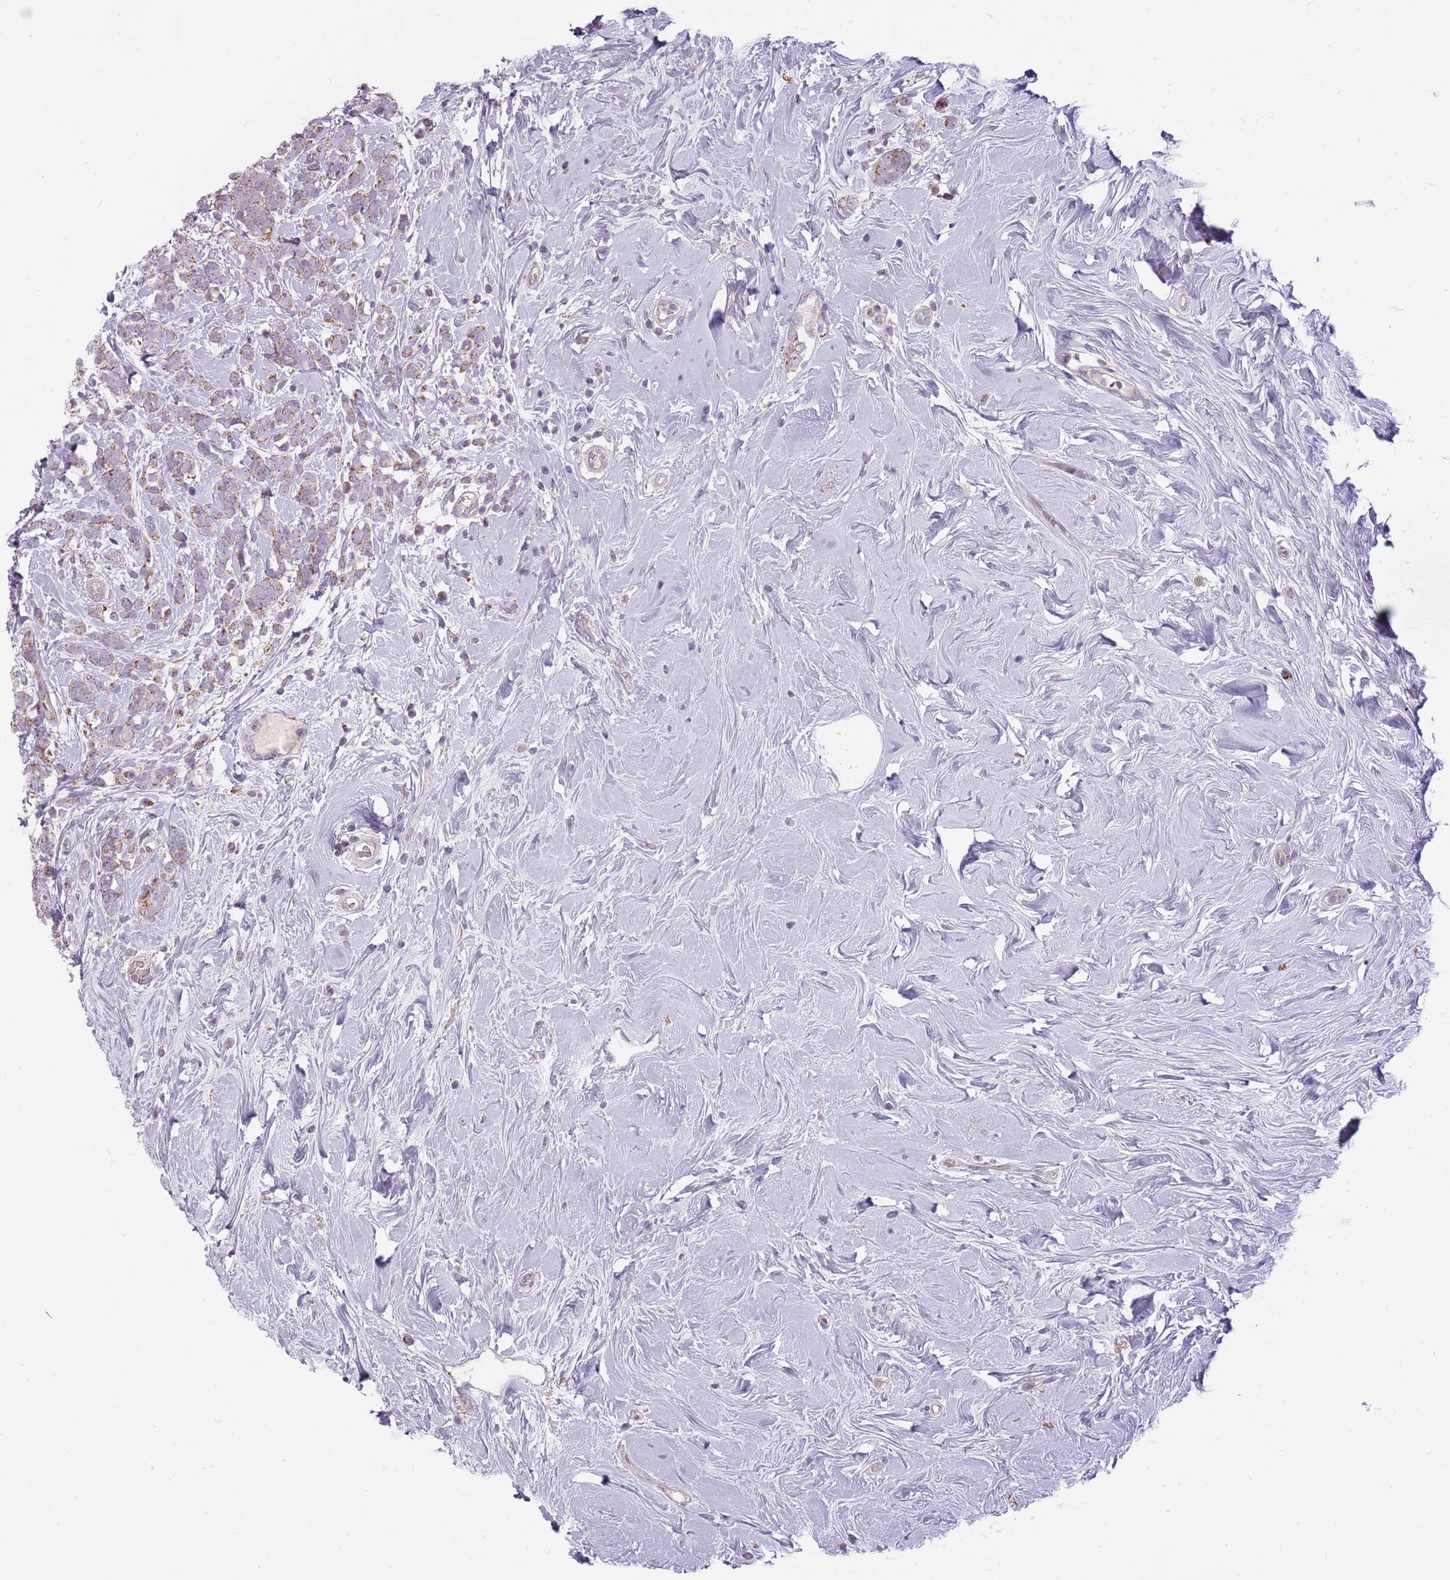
{"staining": {"intensity": "weak", "quantity": ">75%", "location": "cytoplasmic/membranous"}, "tissue": "breast cancer", "cell_type": "Tumor cells", "image_type": "cancer", "snomed": [{"axis": "morphology", "description": "Lobular carcinoma"}, {"axis": "topography", "description": "Breast"}], "caption": "Breast cancer (lobular carcinoma) stained for a protein (brown) shows weak cytoplasmic/membranous positive positivity in about >75% of tumor cells.", "gene": "ZNF530", "patient": {"sex": "female", "age": 58}}